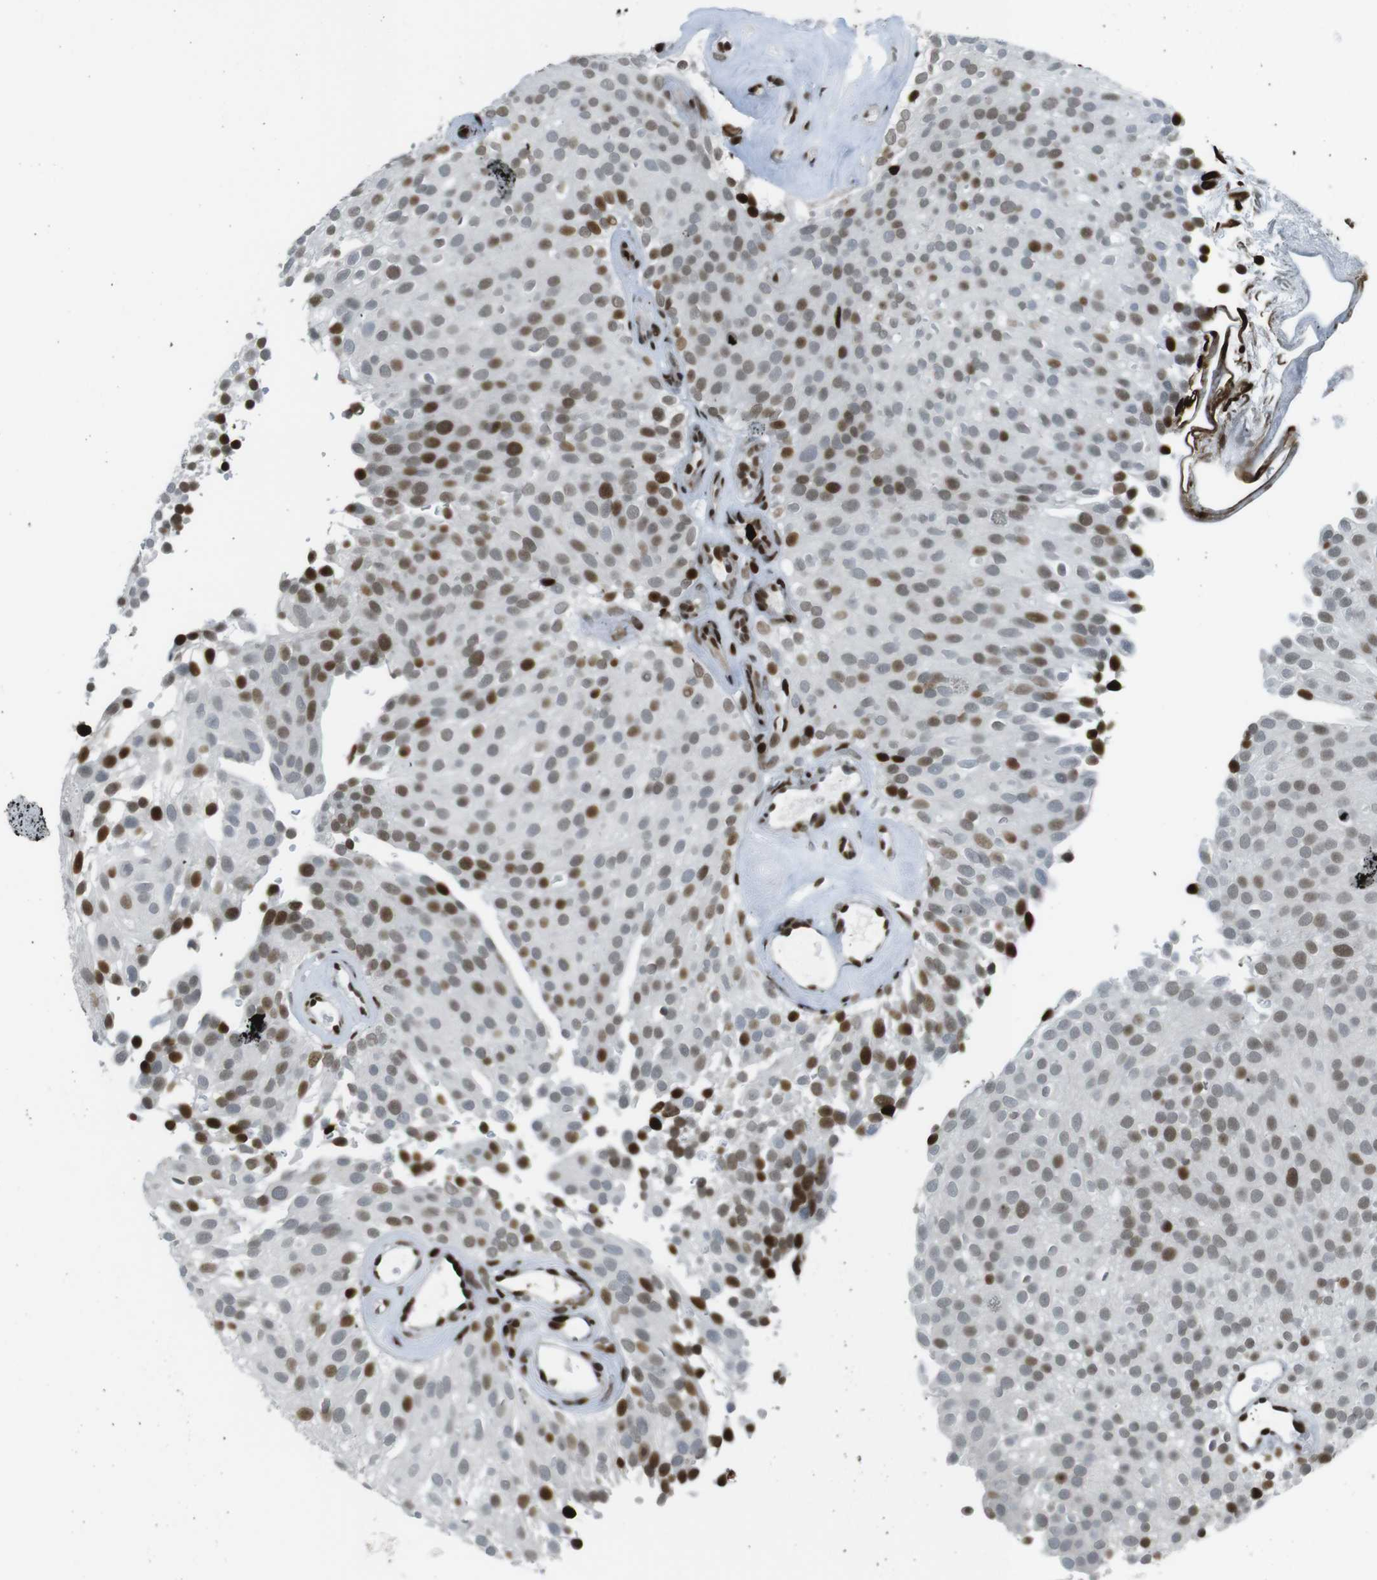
{"staining": {"intensity": "strong", "quantity": "25%-75%", "location": "nuclear"}, "tissue": "urothelial cancer", "cell_type": "Tumor cells", "image_type": "cancer", "snomed": [{"axis": "morphology", "description": "Urothelial carcinoma, Low grade"}, {"axis": "topography", "description": "Urinary bladder"}], "caption": "Strong nuclear protein positivity is identified in approximately 25%-75% of tumor cells in urothelial cancer. (Stains: DAB in brown, nuclei in blue, Microscopy: brightfield microscopy at high magnification).", "gene": "H2AC8", "patient": {"sex": "male", "age": 78}}